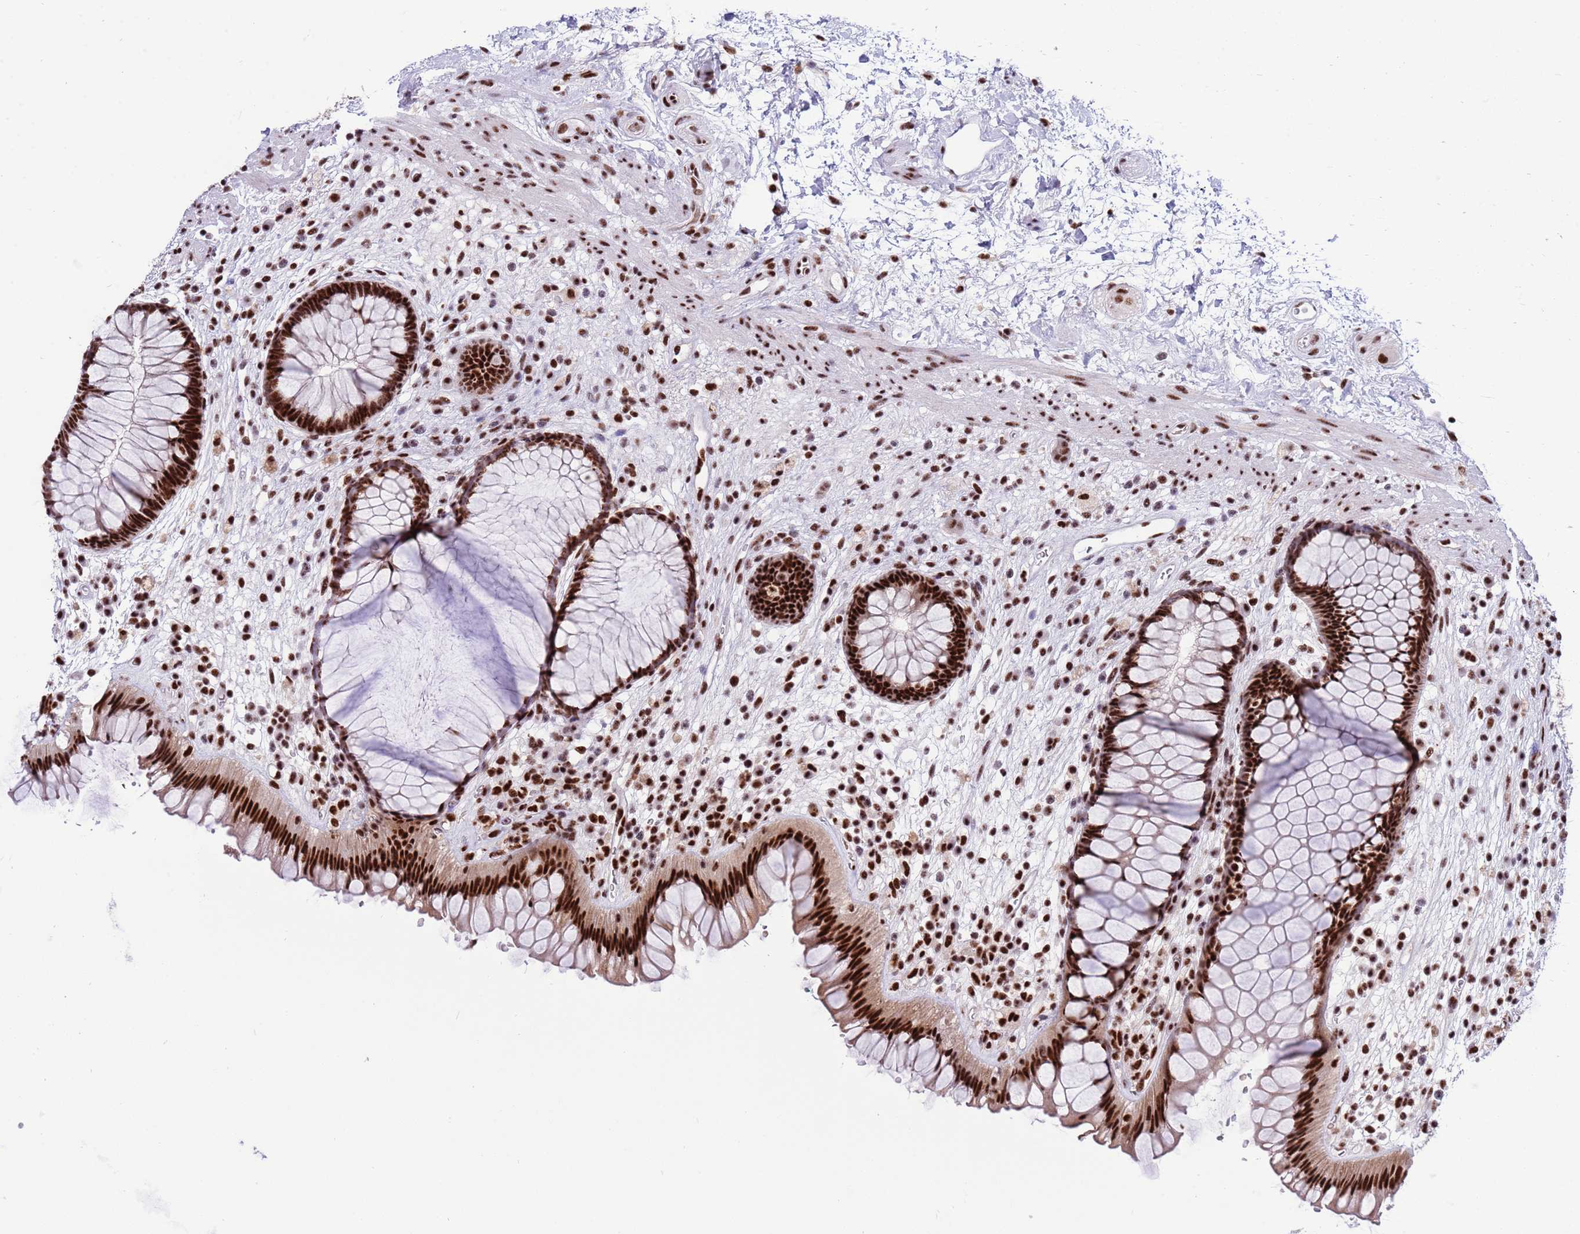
{"staining": {"intensity": "strong", "quantity": ">75%", "location": "nuclear"}, "tissue": "rectum", "cell_type": "Glandular cells", "image_type": "normal", "snomed": [{"axis": "morphology", "description": "Normal tissue, NOS"}, {"axis": "topography", "description": "Rectum"}], "caption": "Strong nuclear protein expression is identified in about >75% of glandular cells in rectum. (DAB (3,3'-diaminobenzidine) IHC, brown staining for protein, blue staining for nuclei).", "gene": "THOC2", "patient": {"sex": "male", "age": 51}}